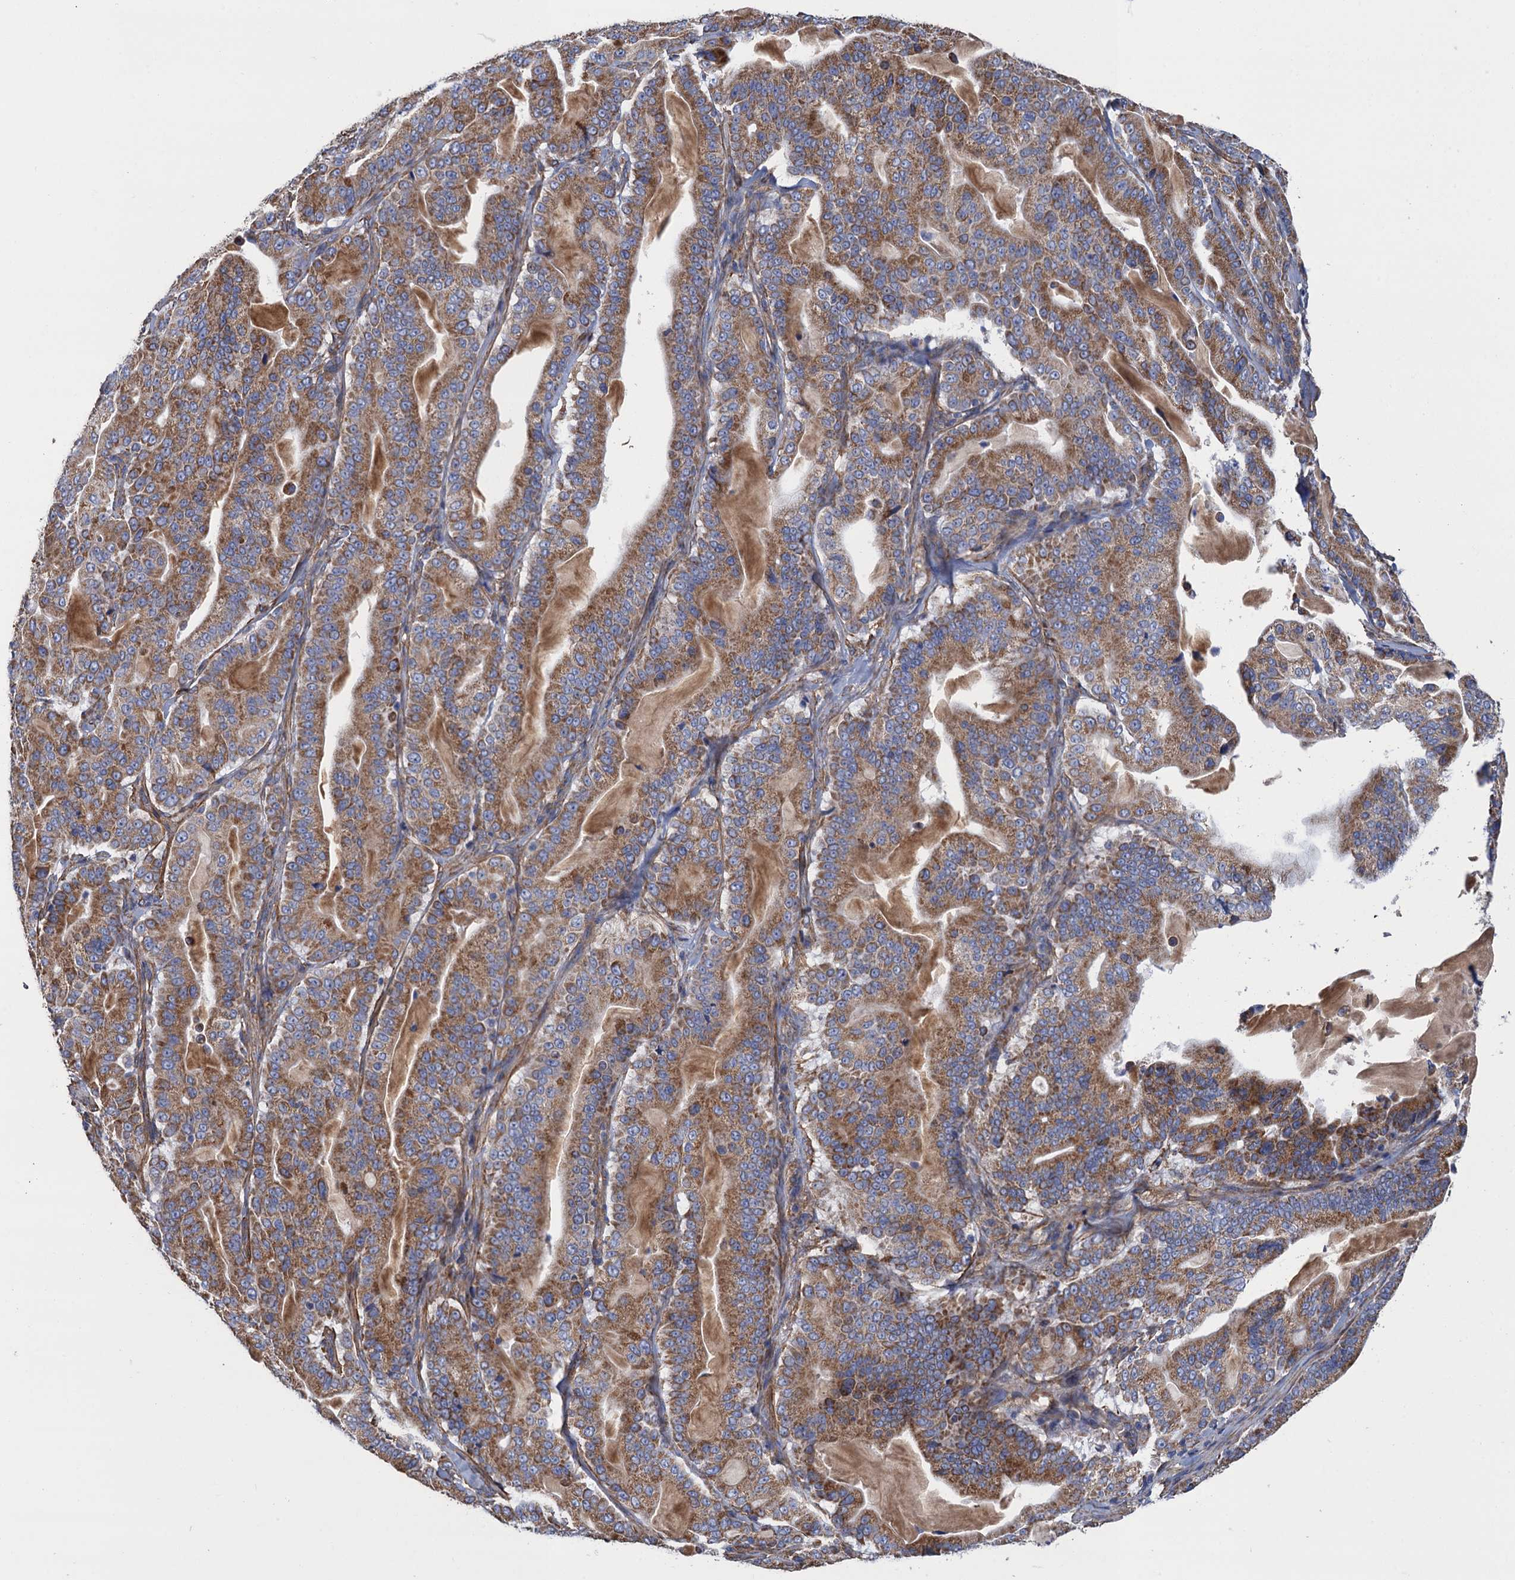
{"staining": {"intensity": "moderate", "quantity": ">75%", "location": "cytoplasmic/membranous"}, "tissue": "pancreatic cancer", "cell_type": "Tumor cells", "image_type": "cancer", "snomed": [{"axis": "morphology", "description": "Adenocarcinoma, NOS"}, {"axis": "topography", "description": "Pancreas"}], "caption": "Protein staining demonstrates moderate cytoplasmic/membranous expression in approximately >75% of tumor cells in adenocarcinoma (pancreatic).", "gene": "GCSH", "patient": {"sex": "male", "age": 63}}